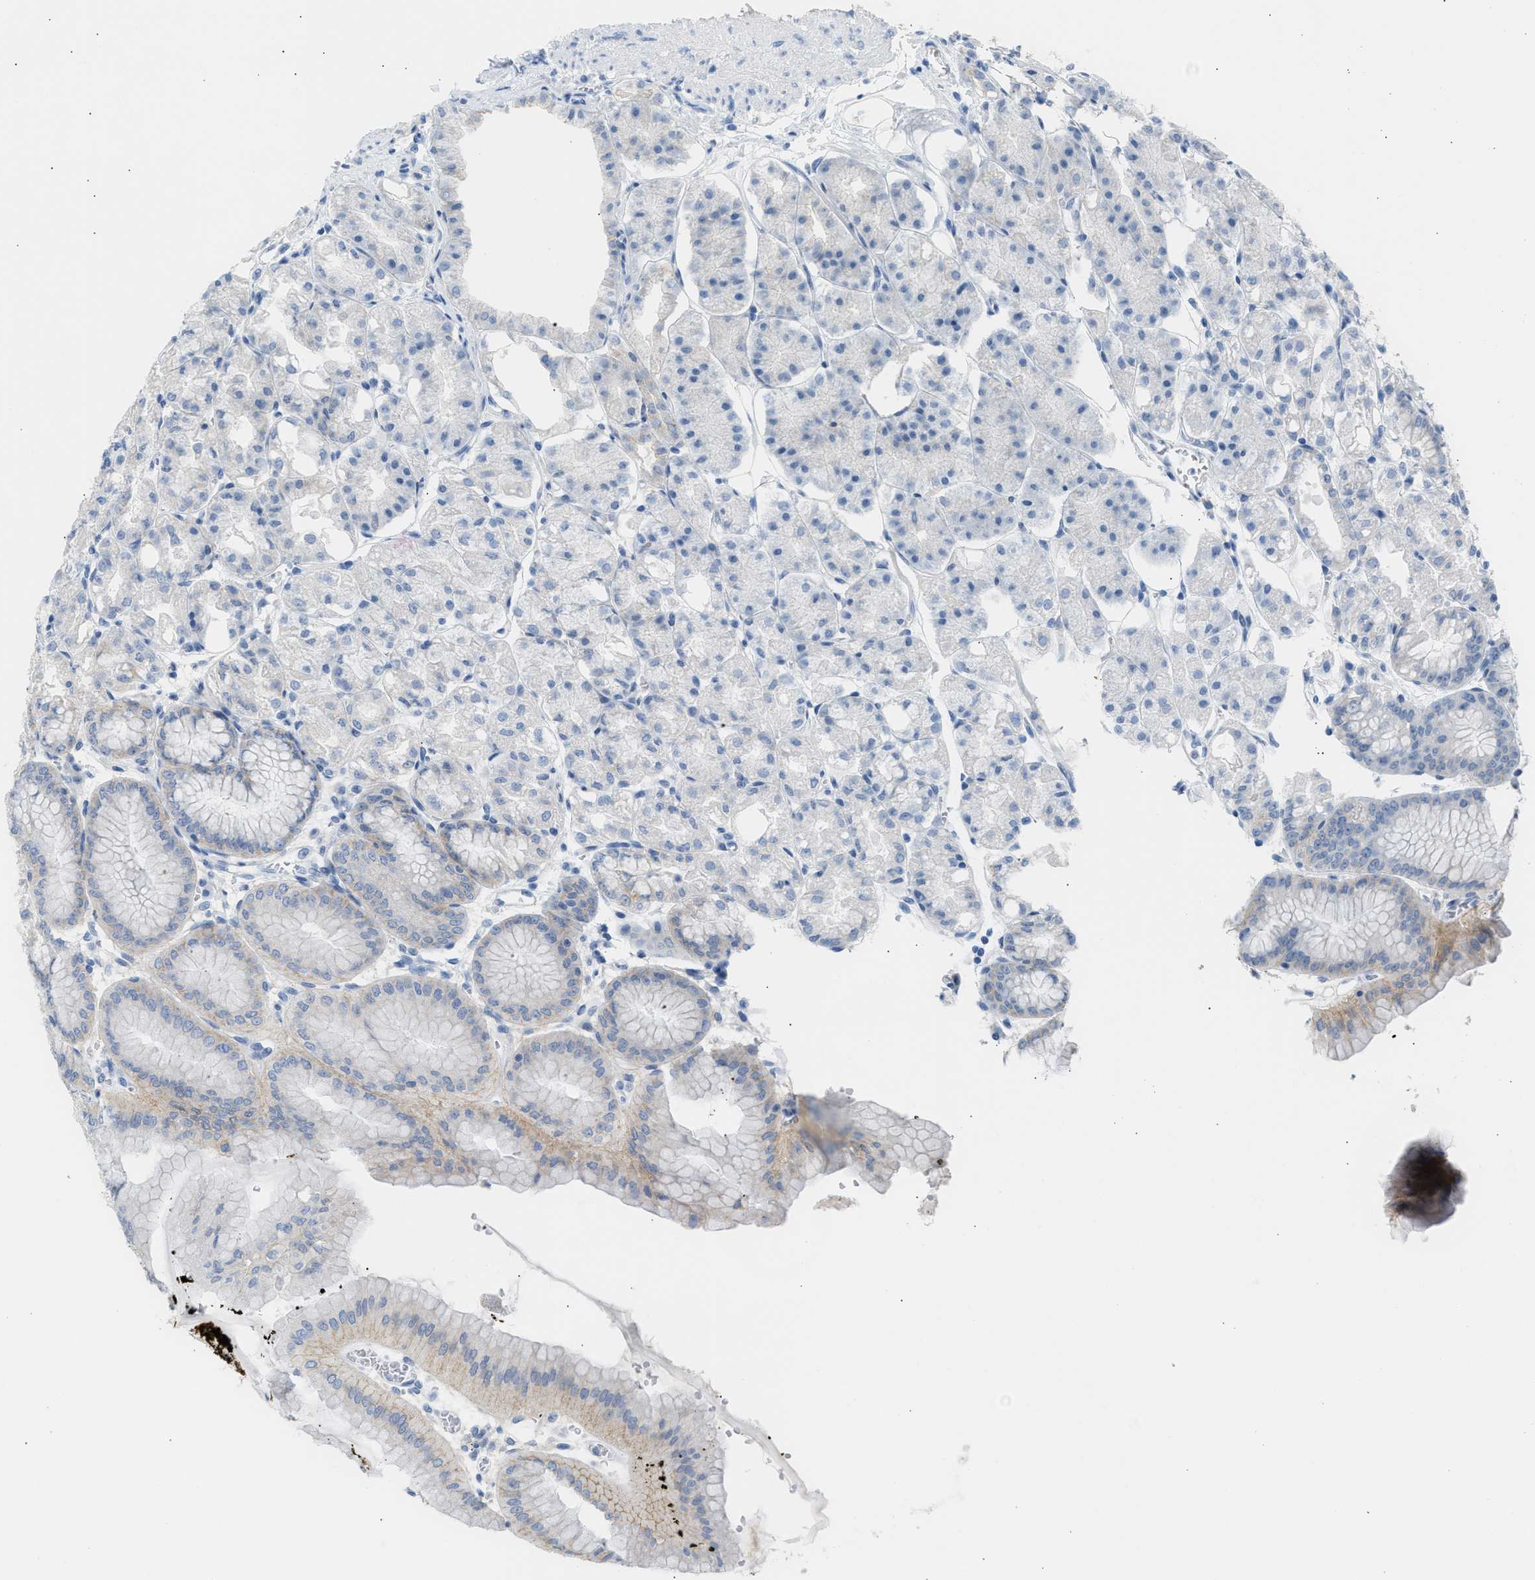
{"staining": {"intensity": "weak", "quantity": "<25%", "location": "cytoplasmic/membranous"}, "tissue": "stomach", "cell_type": "Glandular cells", "image_type": "normal", "snomed": [{"axis": "morphology", "description": "Normal tissue, NOS"}, {"axis": "topography", "description": "Stomach, lower"}], "caption": "Stomach was stained to show a protein in brown. There is no significant staining in glandular cells. (DAB IHC with hematoxylin counter stain).", "gene": "ERBB2", "patient": {"sex": "male", "age": 71}}